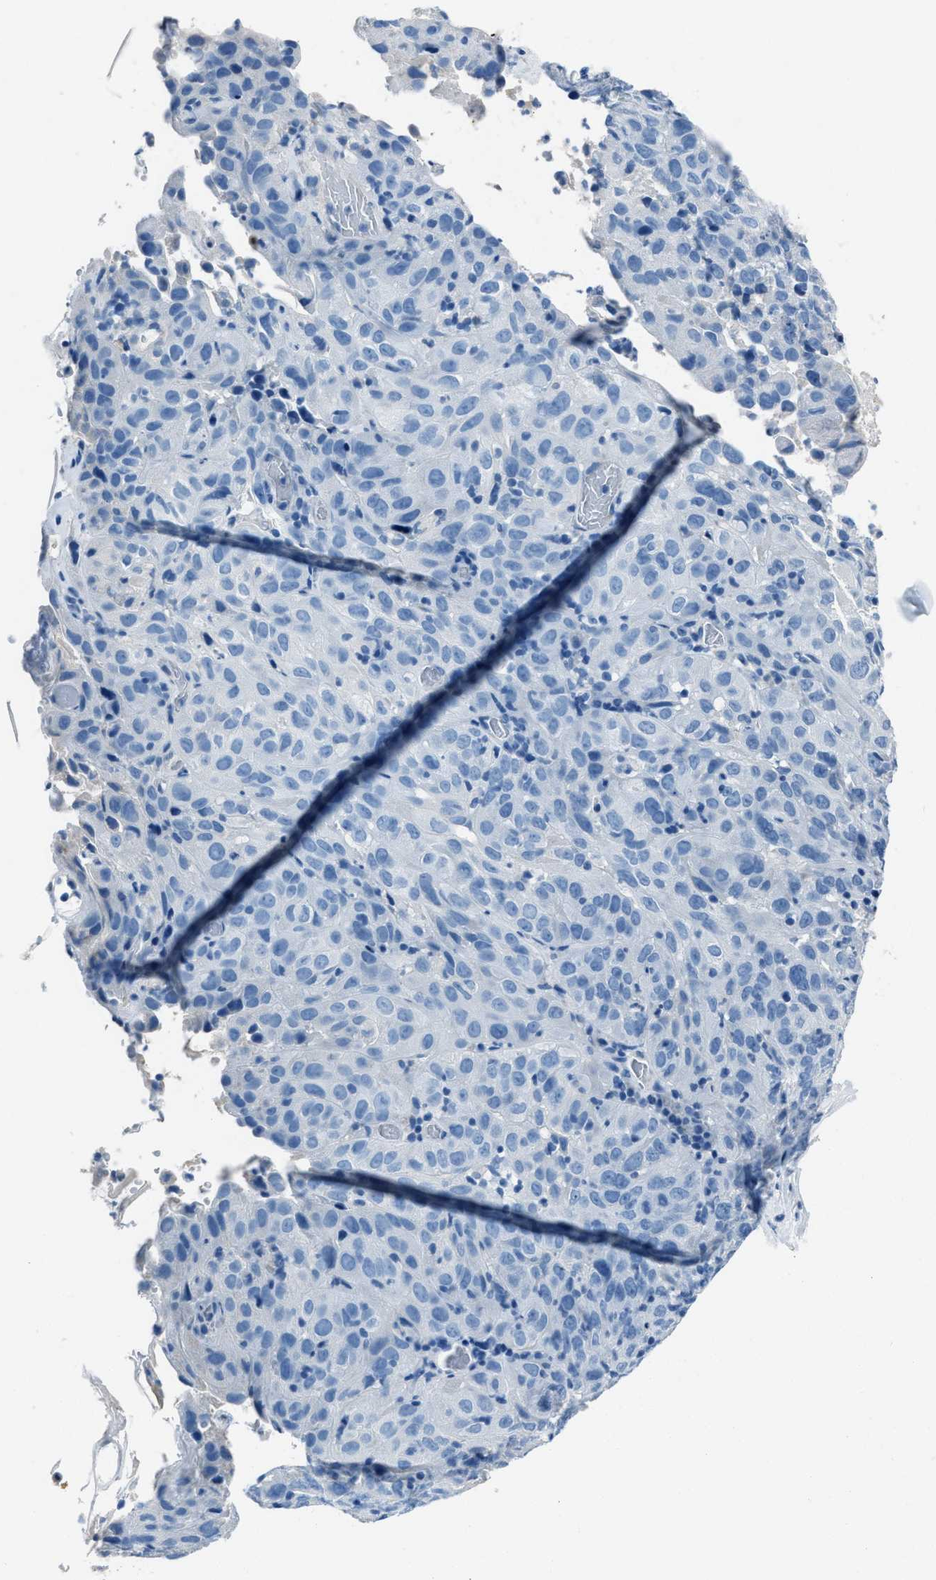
{"staining": {"intensity": "negative", "quantity": "none", "location": "none"}, "tissue": "cervical cancer", "cell_type": "Tumor cells", "image_type": "cancer", "snomed": [{"axis": "morphology", "description": "Squamous cell carcinoma, NOS"}, {"axis": "topography", "description": "Cervix"}], "caption": "There is no significant staining in tumor cells of cervical cancer.", "gene": "AMACR", "patient": {"sex": "female", "age": 32}}